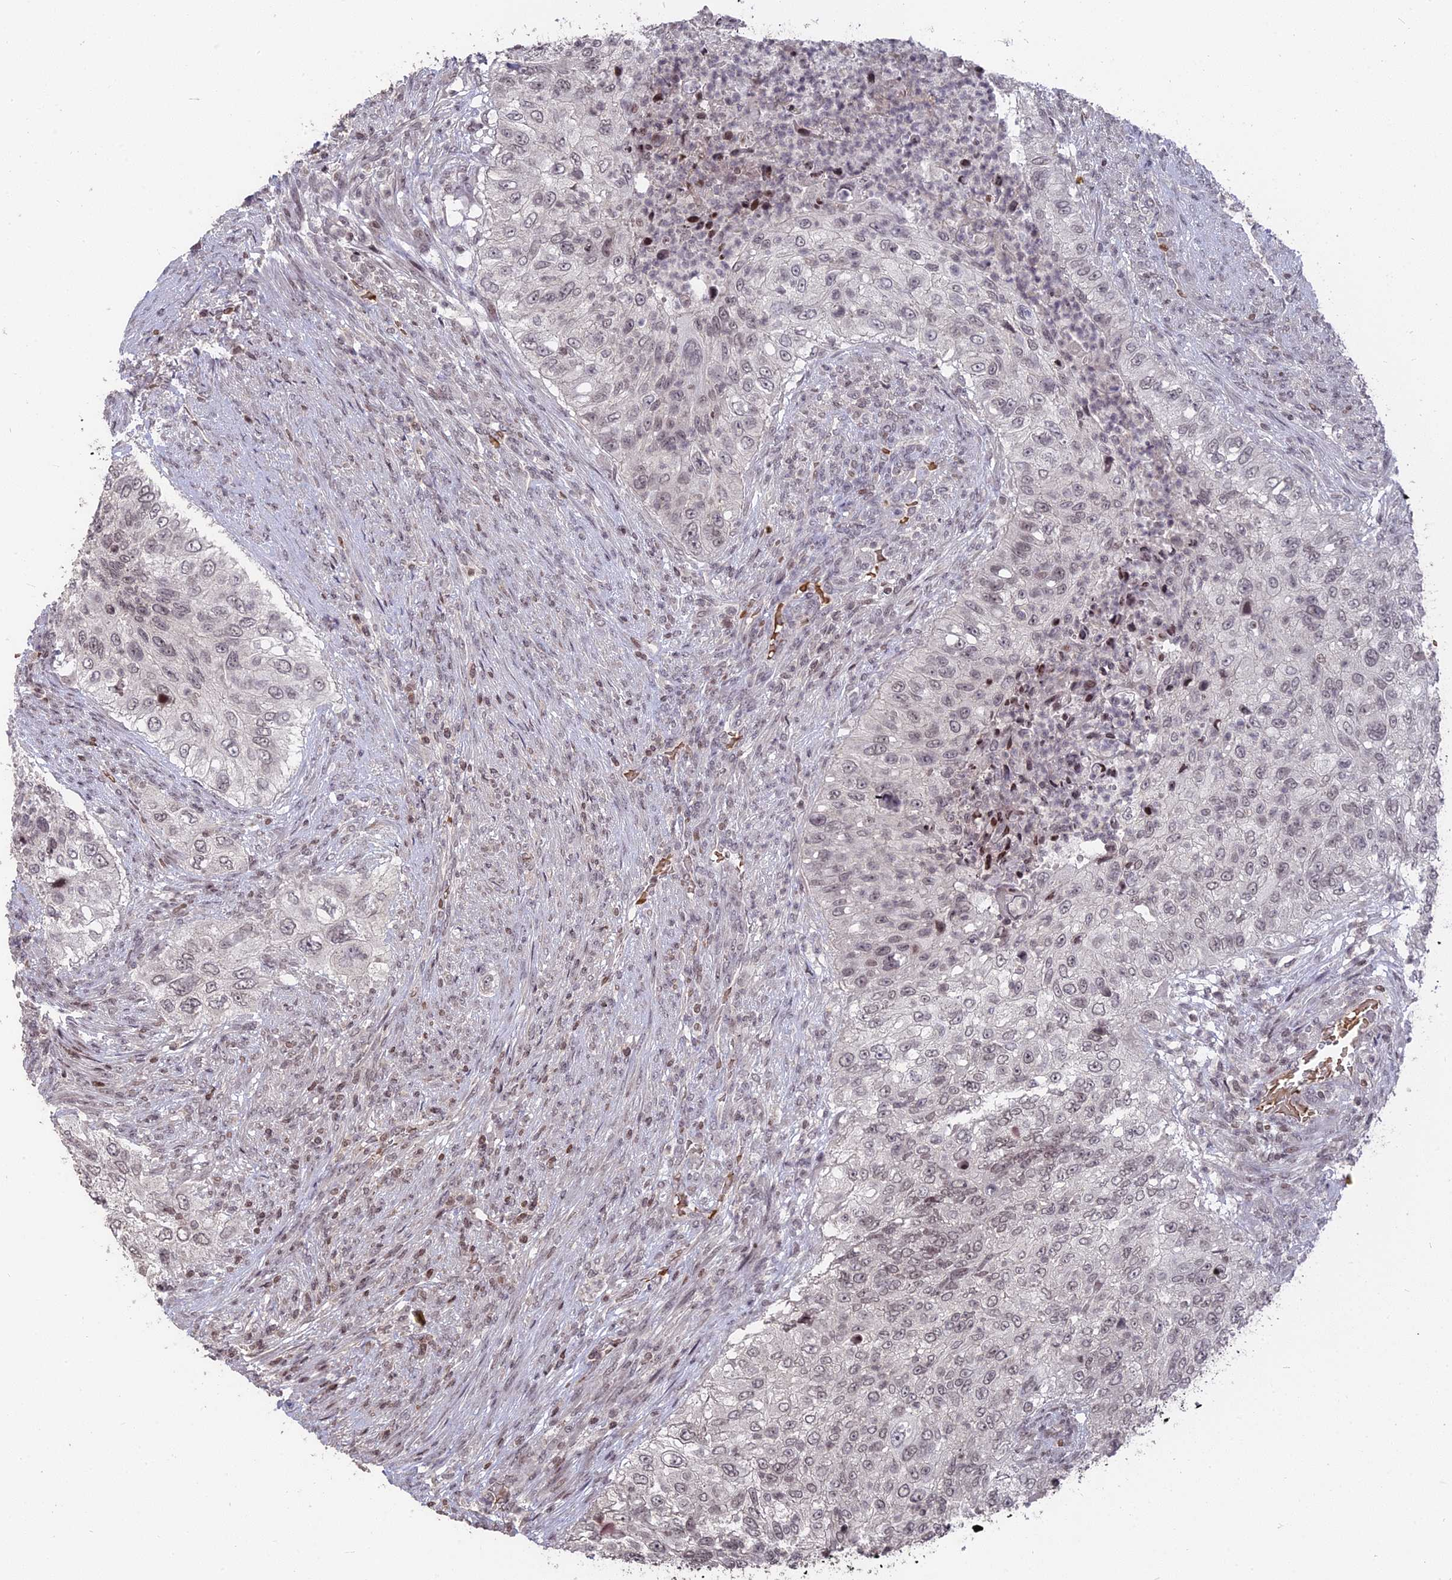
{"staining": {"intensity": "negative", "quantity": "none", "location": "none"}, "tissue": "urothelial cancer", "cell_type": "Tumor cells", "image_type": "cancer", "snomed": [{"axis": "morphology", "description": "Urothelial carcinoma, High grade"}, {"axis": "topography", "description": "Urinary bladder"}], "caption": "Tumor cells show no significant staining in urothelial cancer.", "gene": "NR1H3", "patient": {"sex": "female", "age": 60}}